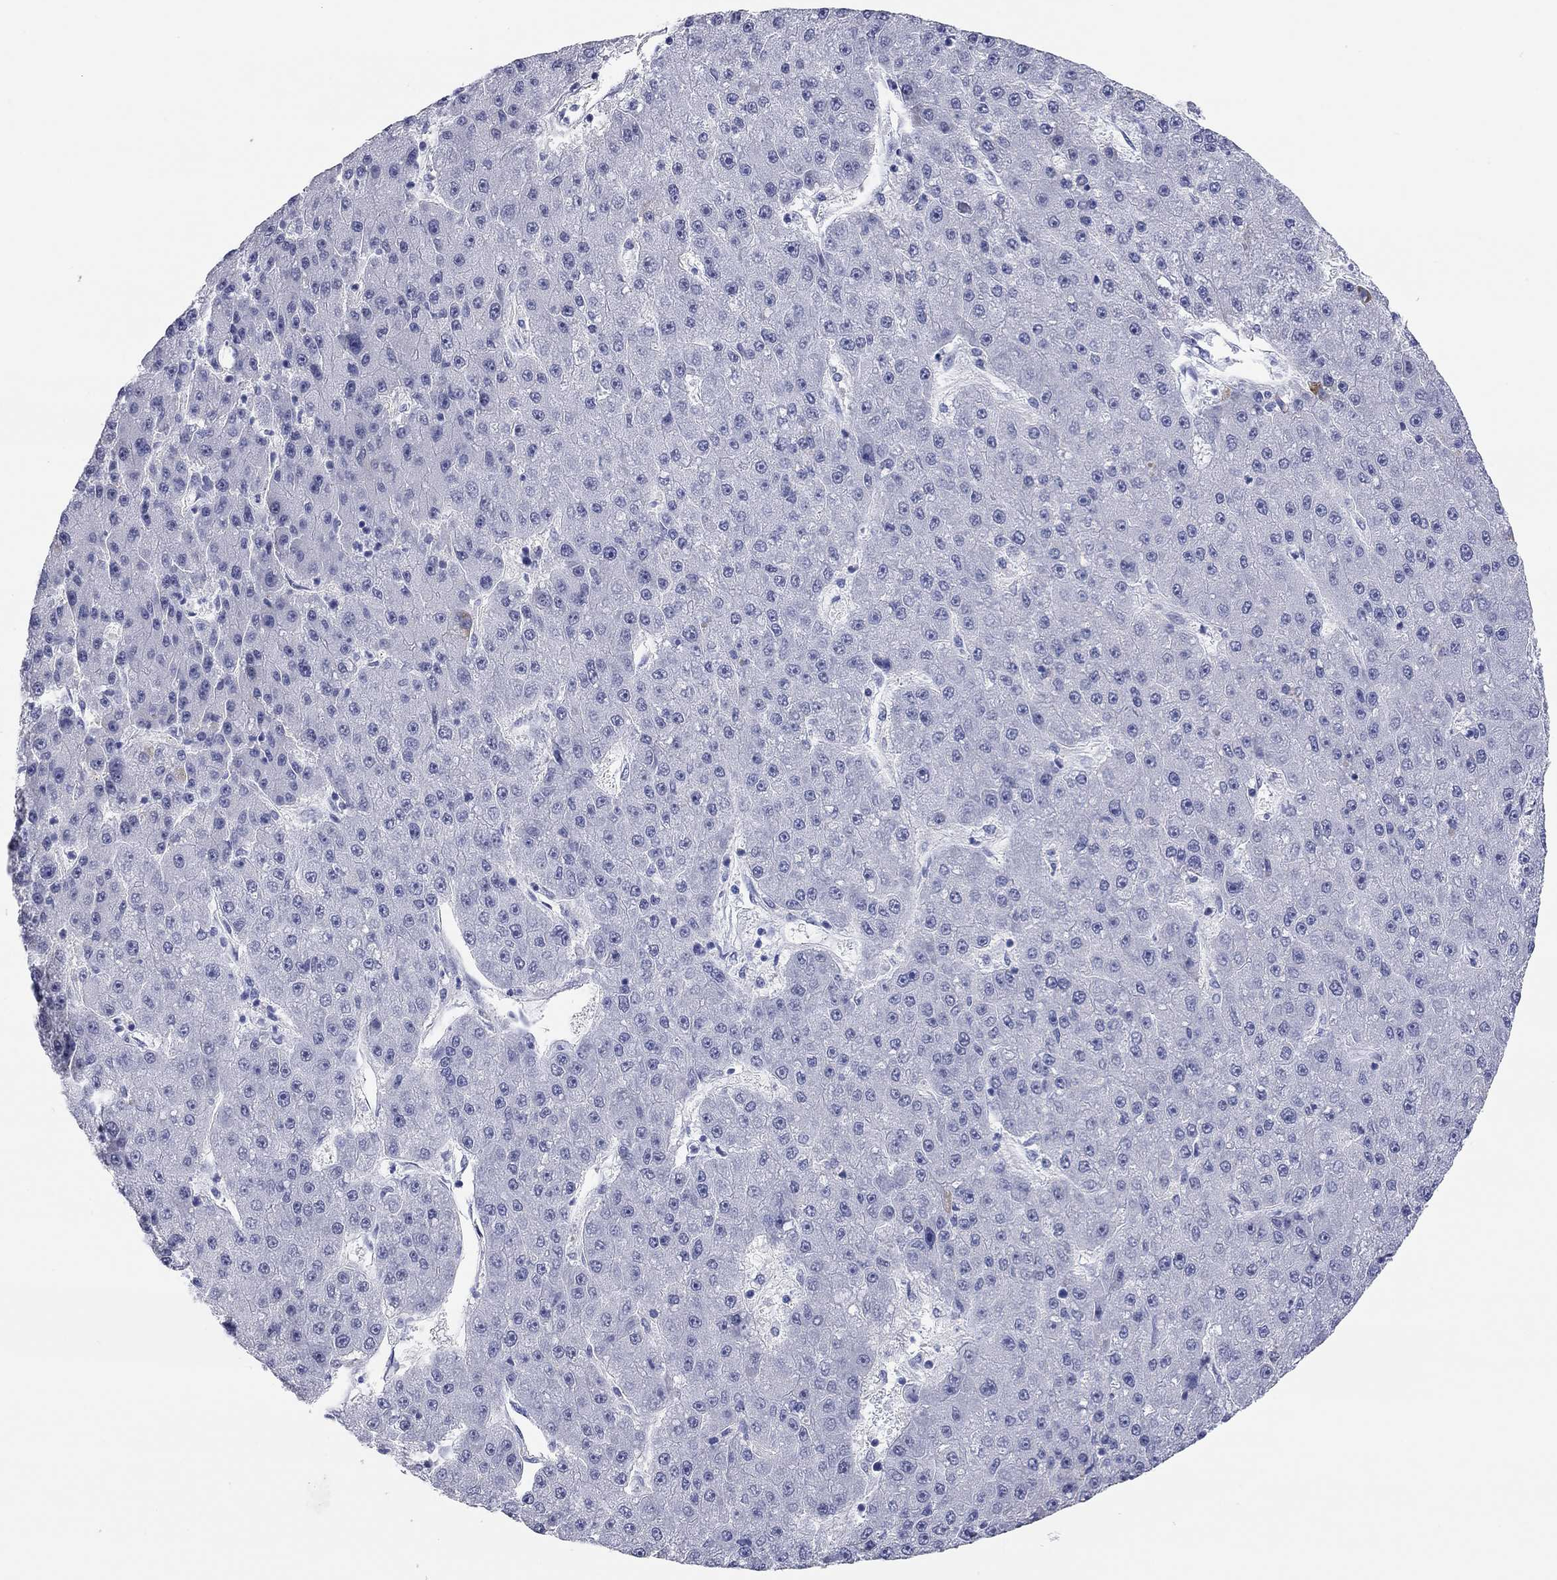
{"staining": {"intensity": "negative", "quantity": "none", "location": "none"}, "tissue": "liver cancer", "cell_type": "Tumor cells", "image_type": "cancer", "snomed": [{"axis": "morphology", "description": "Carcinoma, Hepatocellular, NOS"}, {"axis": "topography", "description": "Liver"}], "caption": "This is an immunohistochemistry photomicrograph of human liver hepatocellular carcinoma. There is no positivity in tumor cells.", "gene": "TMEM221", "patient": {"sex": "male", "age": 67}}